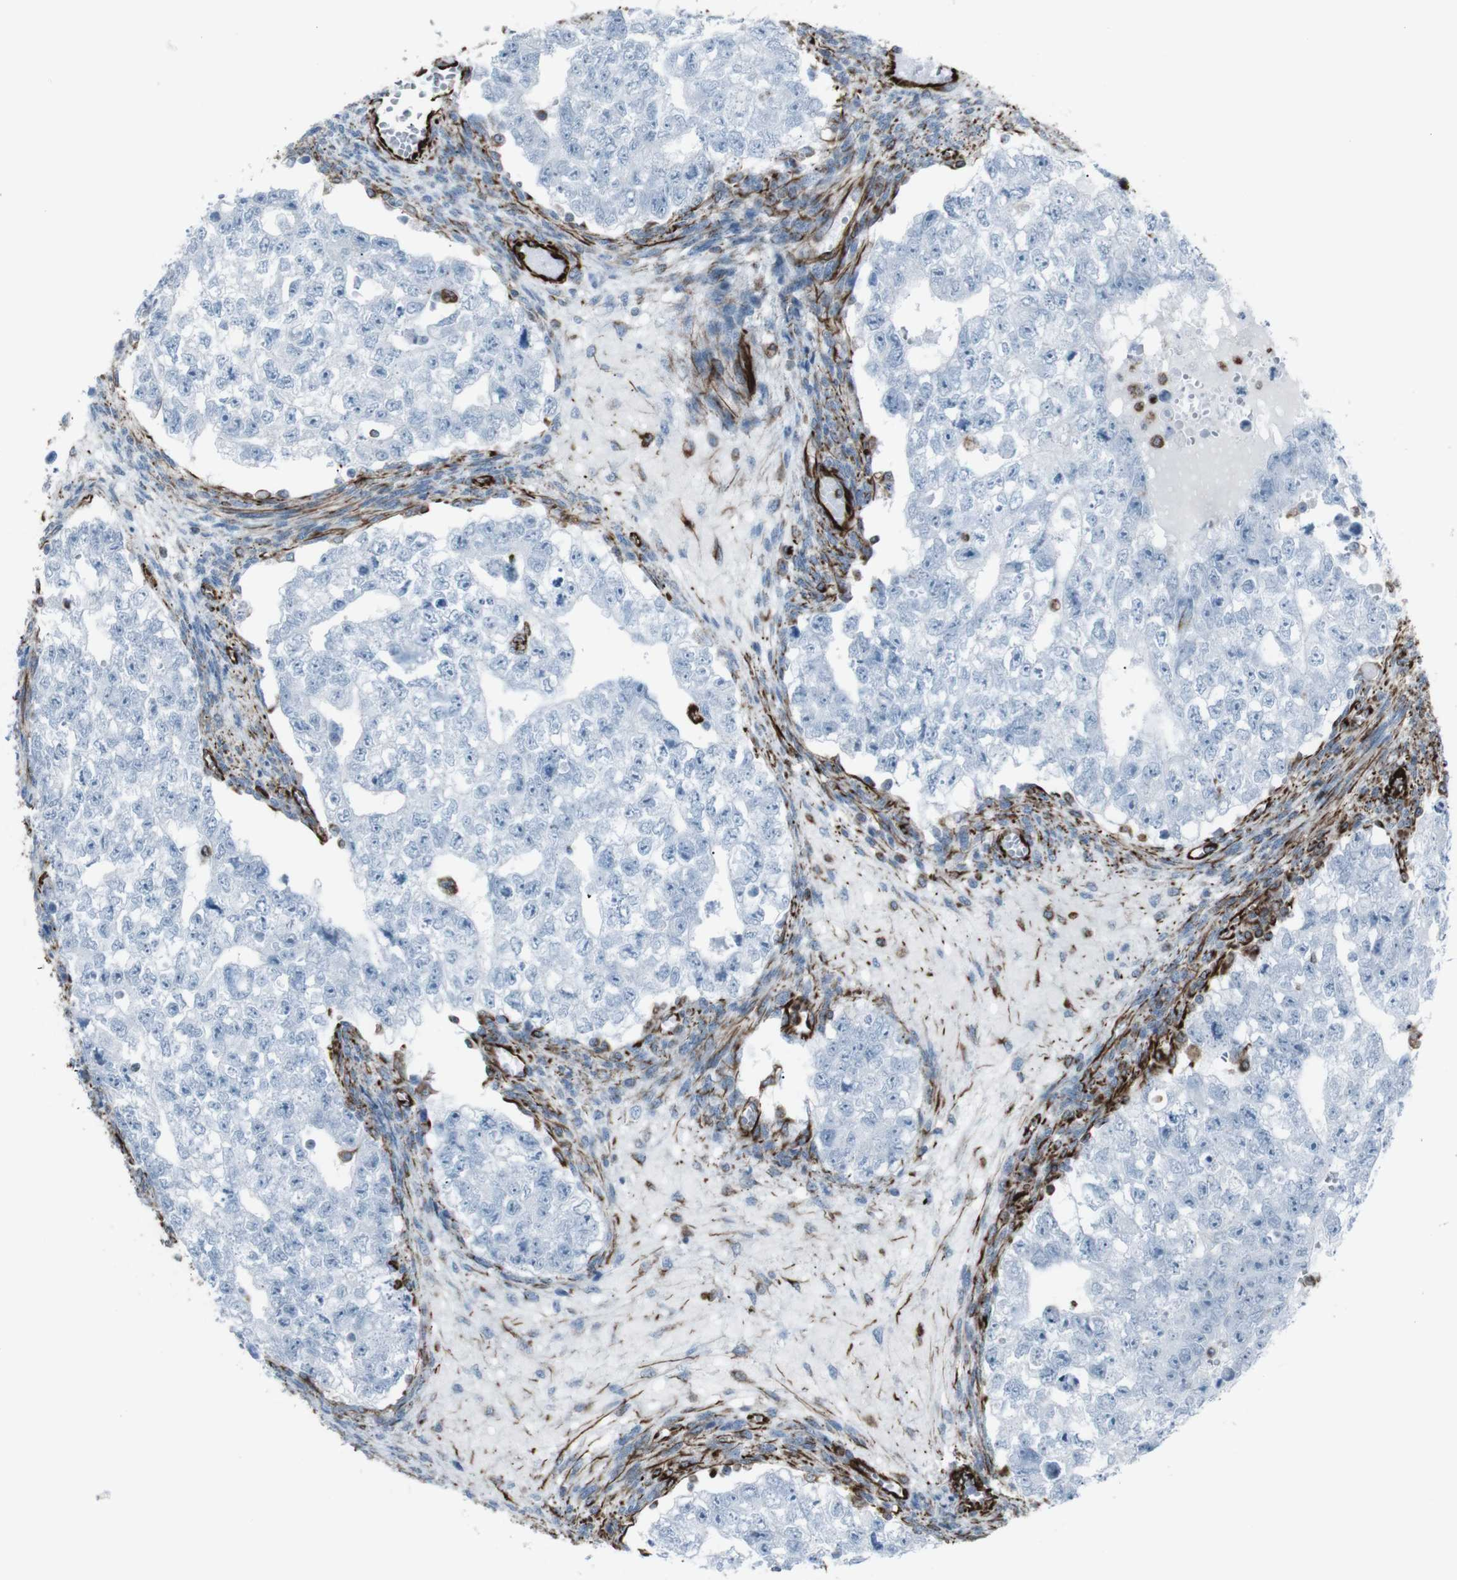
{"staining": {"intensity": "negative", "quantity": "none", "location": "none"}, "tissue": "testis cancer", "cell_type": "Tumor cells", "image_type": "cancer", "snomed": [{"axis": "morphology", "description": "Seminoma, NOS"}, {"axis": "morphology", "description": "Carcinoma, Embryonal, NOS"}, {"axis": "topography", "description": "Testis"}], "caption": "Immunohistochemistry (IHC) micrograph of human testis embryonal carcinoma stained for a protein (brown), which displays no expression in tumor cells.", "gene": "ZDHHC6", "patient": {"sex": "male", "age": 38}}